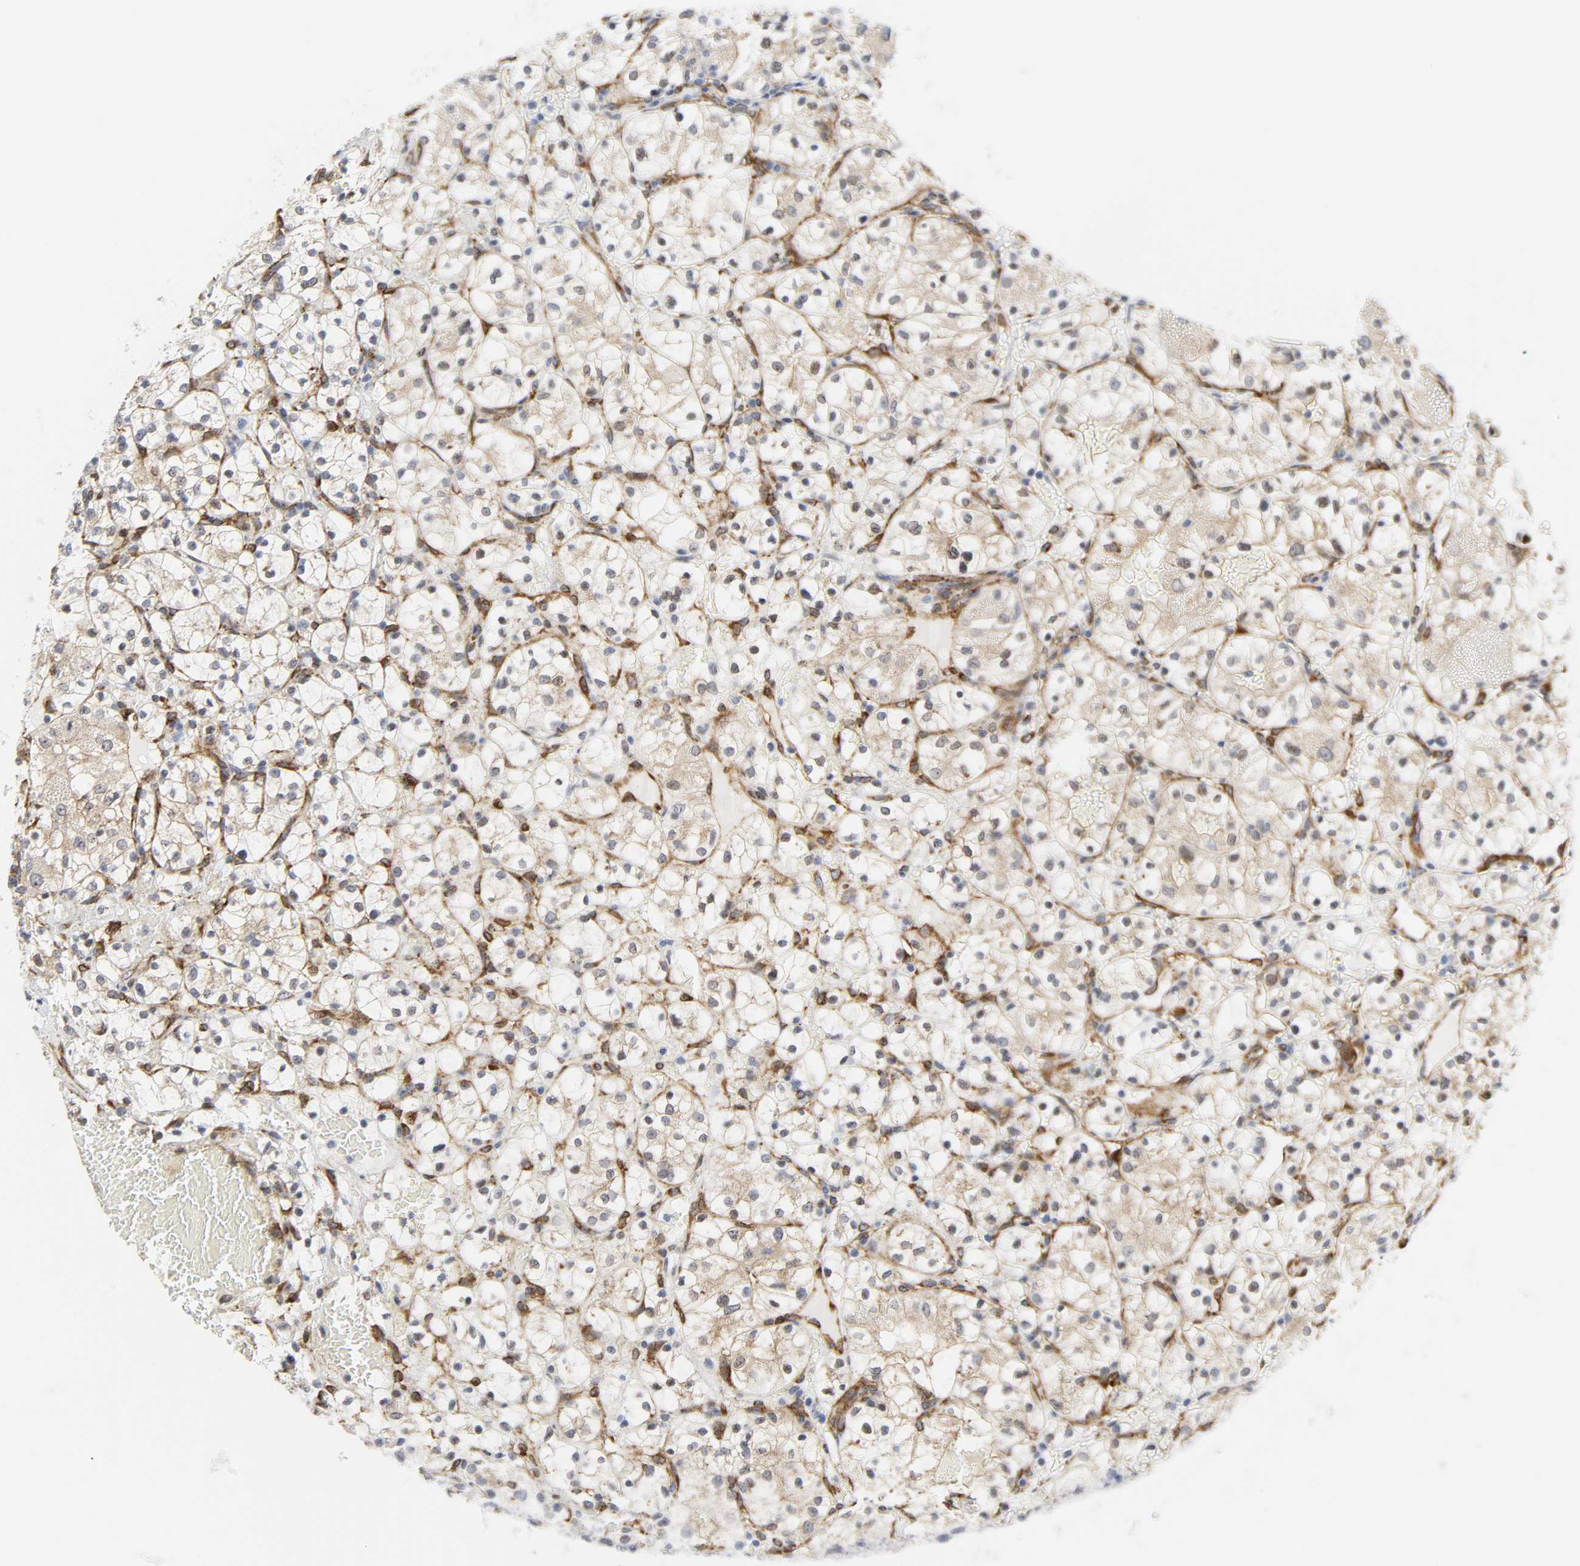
{"staining": {"intensity": "moderate", "quantity": "<25%", "location": "cytoplasmic/membranous"}, "tissue": "renal cancer", "cell_type": "Tumor cells", "image_type": "cancer", "snomed": [{"axis": "morphology", "description": "Adenocarcinoma, NOS"}, {"axis": "topography", "description": "Kidney"}], "caption": "Immunohistochemical staining of human renal cancer exhibits moderate cytoplasmic/membranous protein positivity in approximately <25% of tumor cells. The staining was performed using DAB, with brown indicating positive protein expression. Nuclei are stained blue with hematoxylin.", "gene": "DOCK1", "patient": {"sex": "female", "age": 60}}